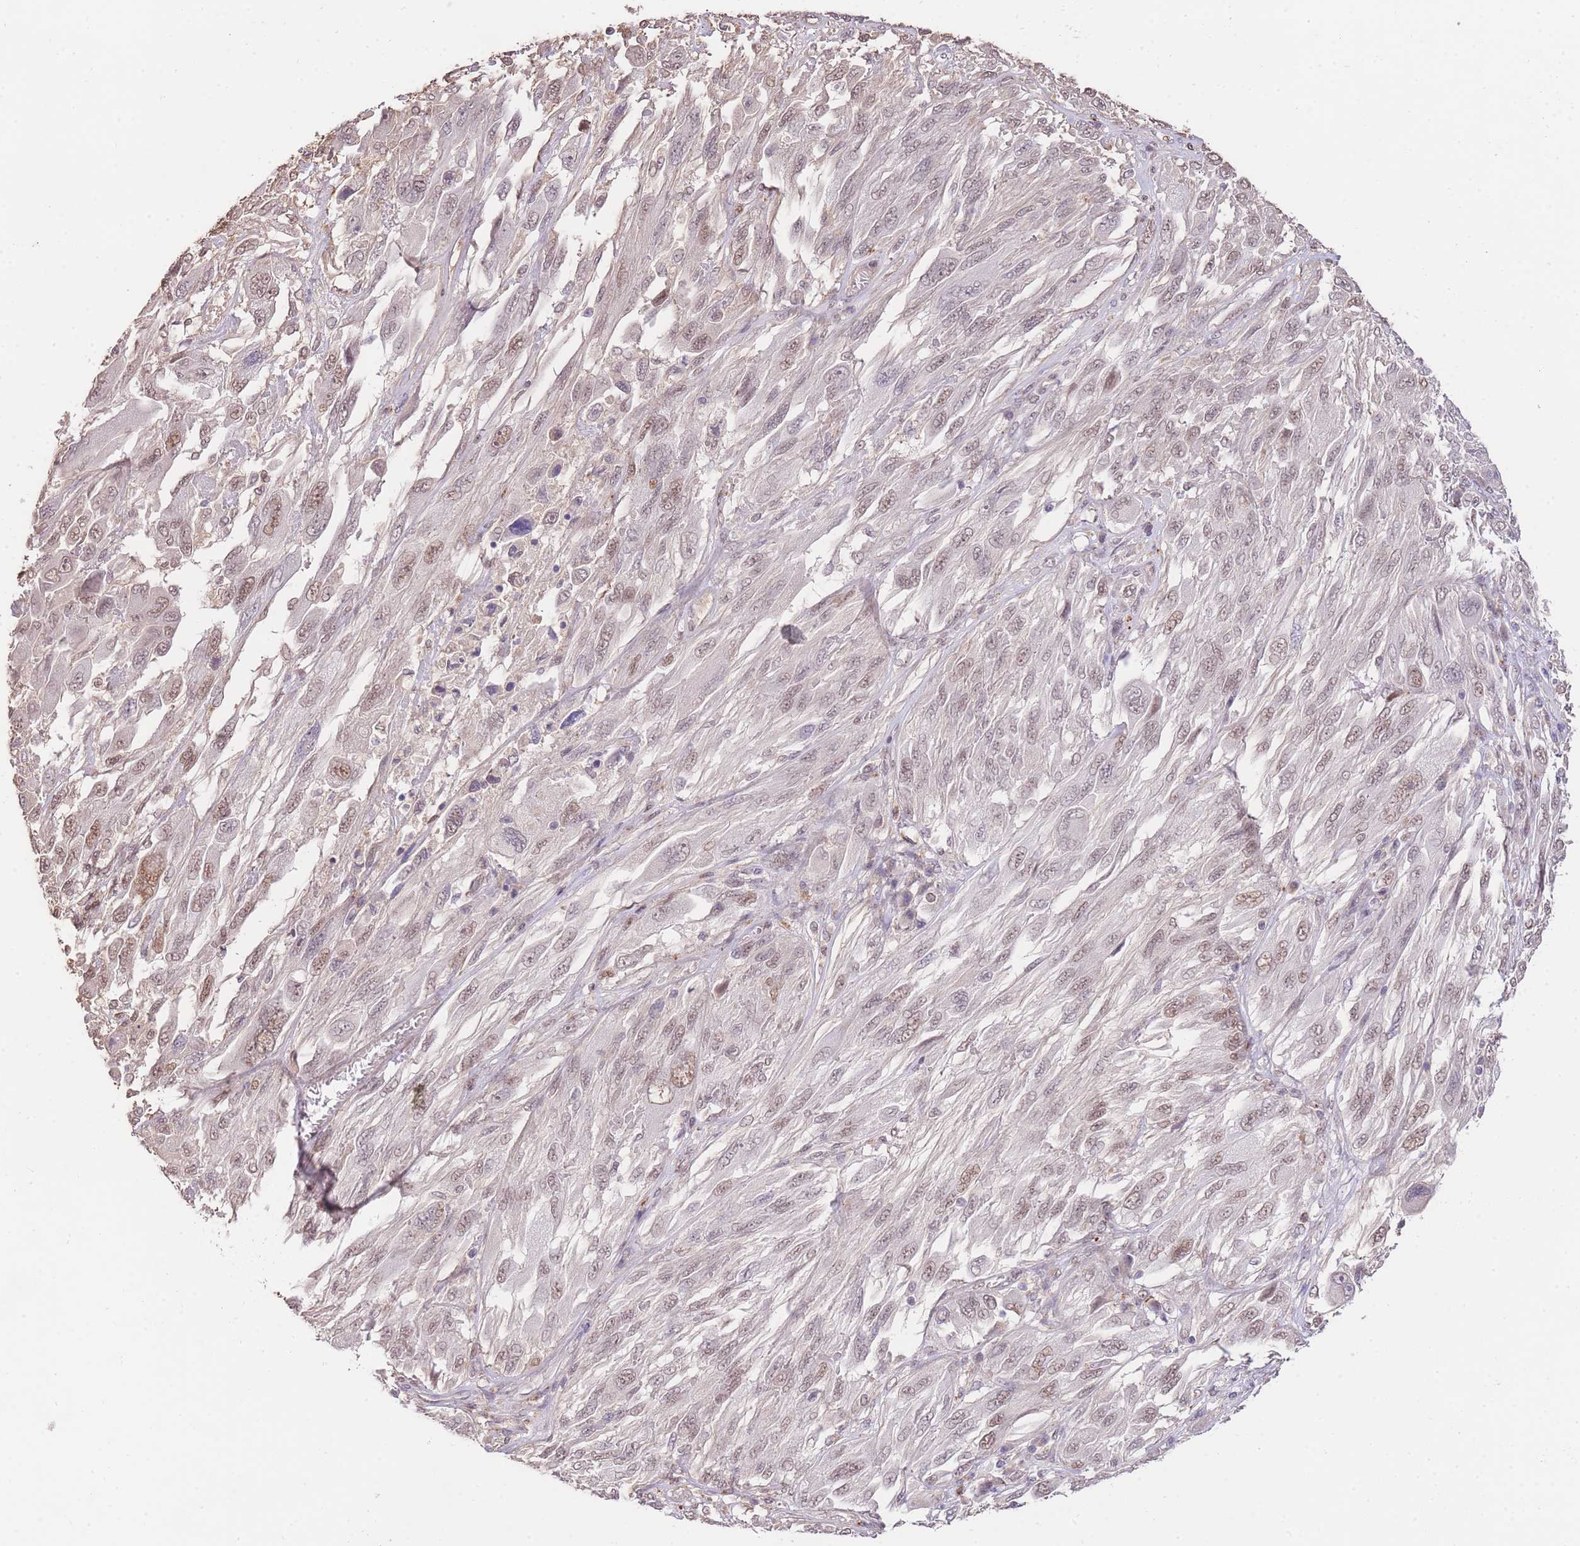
{"staining": {"intensity": "weak", "quantity": "25%-75%", "location": "nuclear"}, "tissue": "melanoma", "cell_type": "Tumor cells", "image_type": "cancer", "snomed": [{"axis": "morphology", "description": "Malignant melanoma, NOS"}, {"axis": "topography", "description": "Skin"}], "caption": "This is an image of IHC staining of malignant melanoma, which shows weak positivity in the nuclear of tumor cells.", "gene": "UBXN7", "patient": {"sex": "female", "age": 91}}